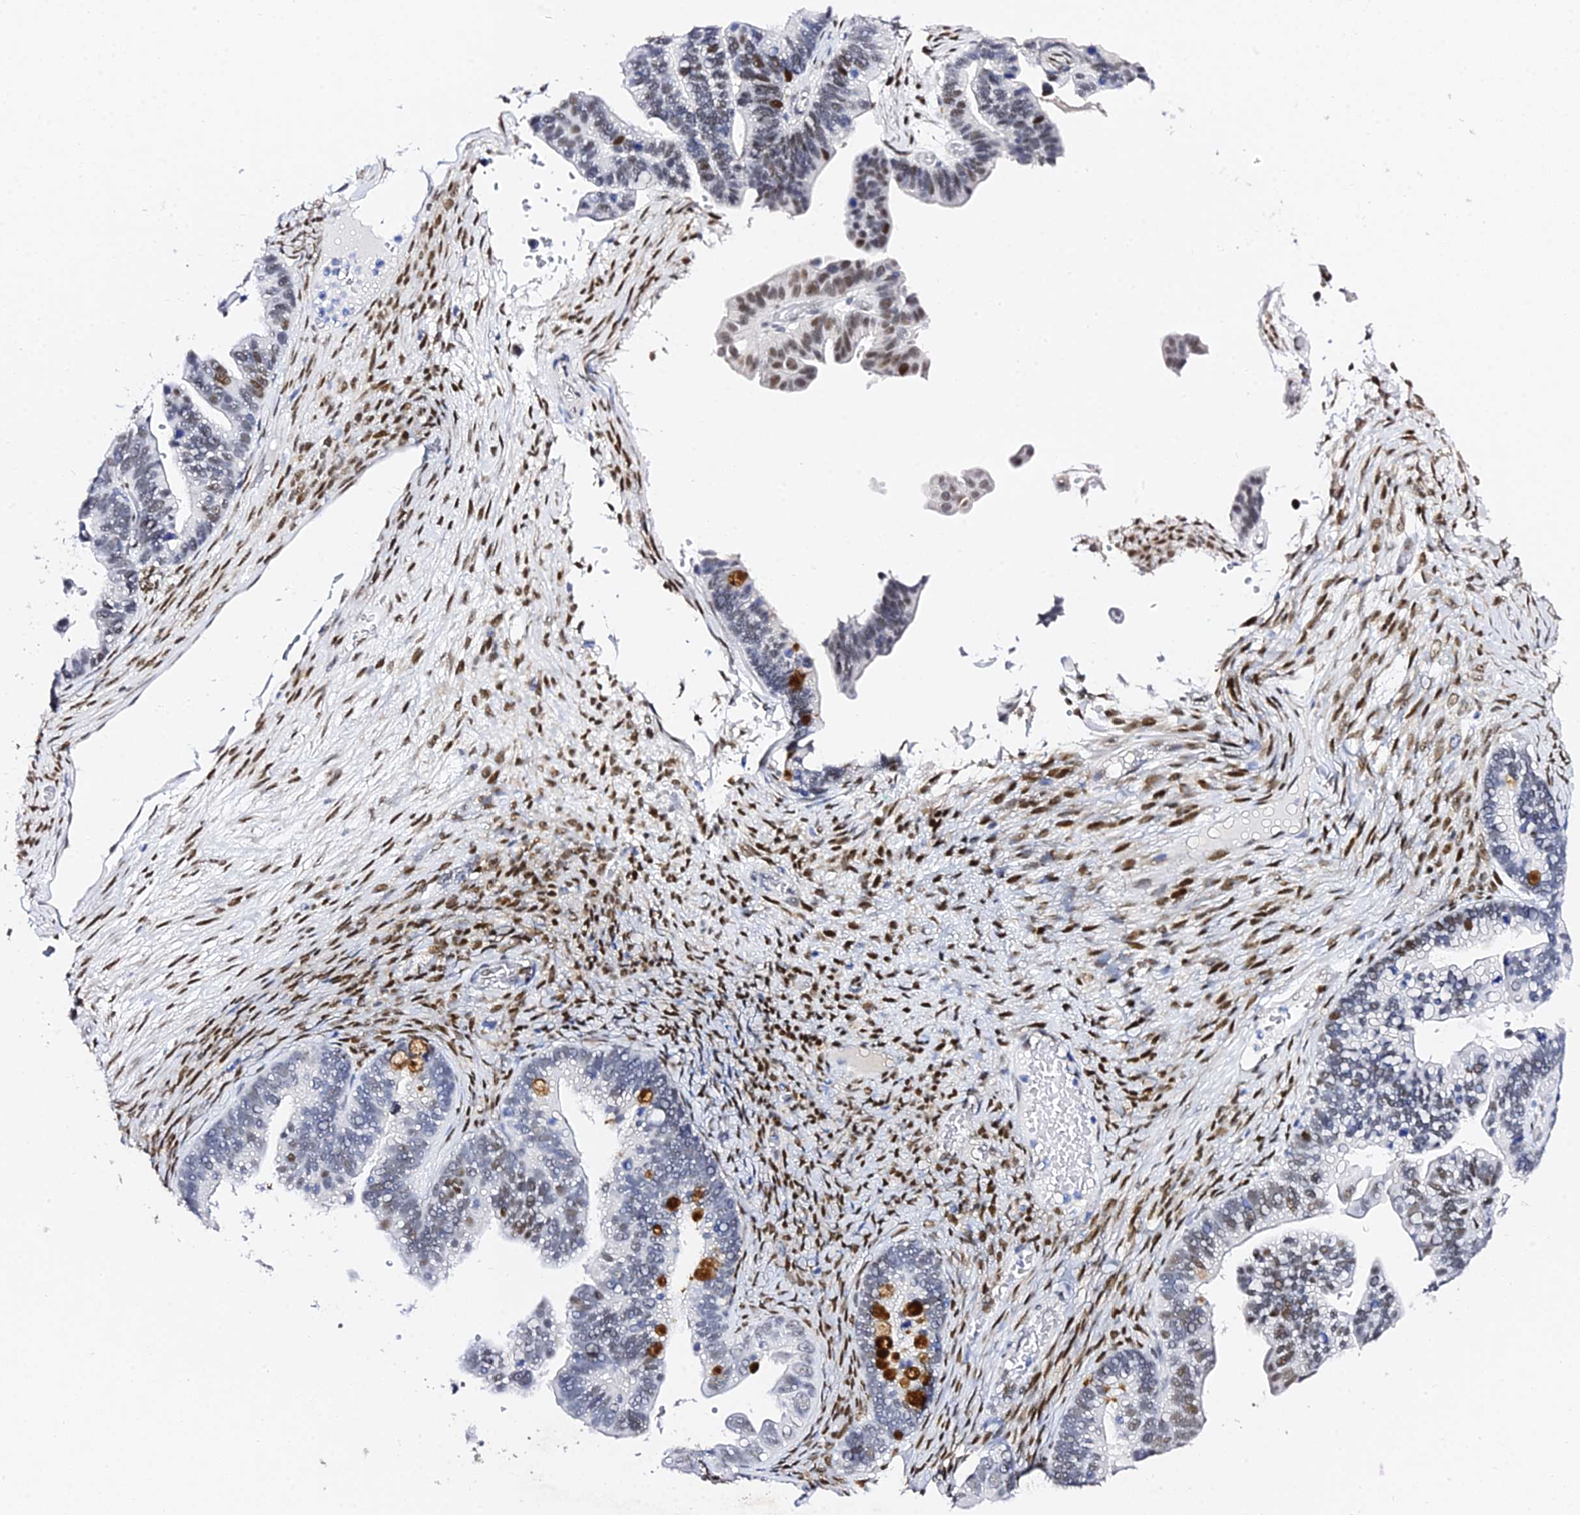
{"staining": {"intensity": "moderate", "quantity": "25%-75%", "location": "nuclear"}, "tissue": "ovarian cancer", "cell_type": "Tumor cells", "image_type": "cancer", "snomed": [{"axis": "morphology", "description": "Cystadenocarcinoma, serous, NOS"}, {"axis": "topography", "description": "Ovary"}], "caption": "Ovarian cancer (serous cystadenocarcinoma) stained for a protein (brown) displays moderate nuclear positive staining in approximately 25%-75% of tumor cells.", "gene": "POFUT2", "patient": {"sex": "female", "age": 56}}